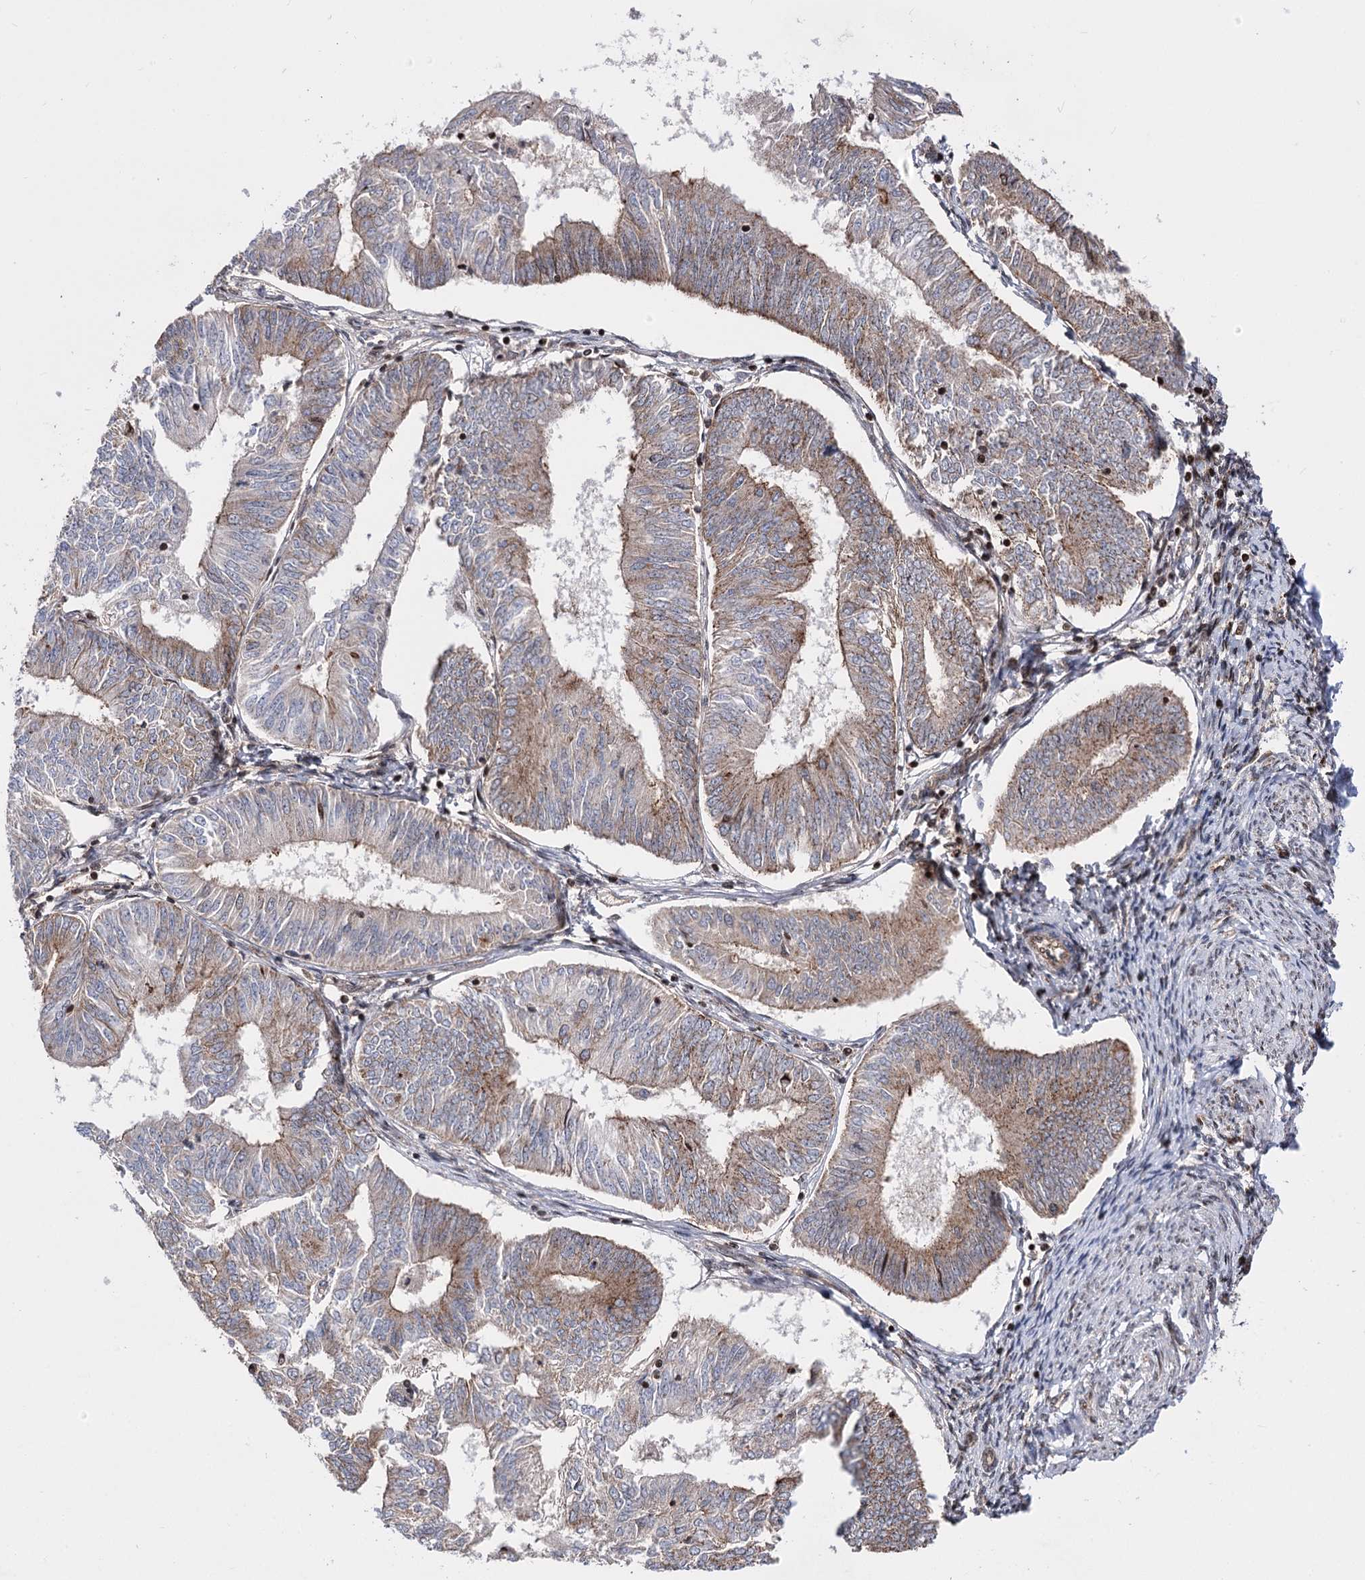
{"staining": {"intensity": "moderate", "quantity": "25%-75%", "location": "cytoplasmic/membranous"}, "tissue": "endometrial cancer", "cell_type": "Tumor cells", "image_type": "cancer", "snomed": [{"axis": "morphology", "description": "Adenocarcinoma, NOS"}, {"axis": "topography", "description": "Endometrium"}], "caption": "This photomicrograph demonstrates immunohistochemistry (IHC) staining of human endometrial cancer, with medium moderate cytoplasmic/membranous staining in approximately 25%-75% of tumor cells.", "gene": "ZFYVE27", "patient": {"sex": "female", "age": 58}}